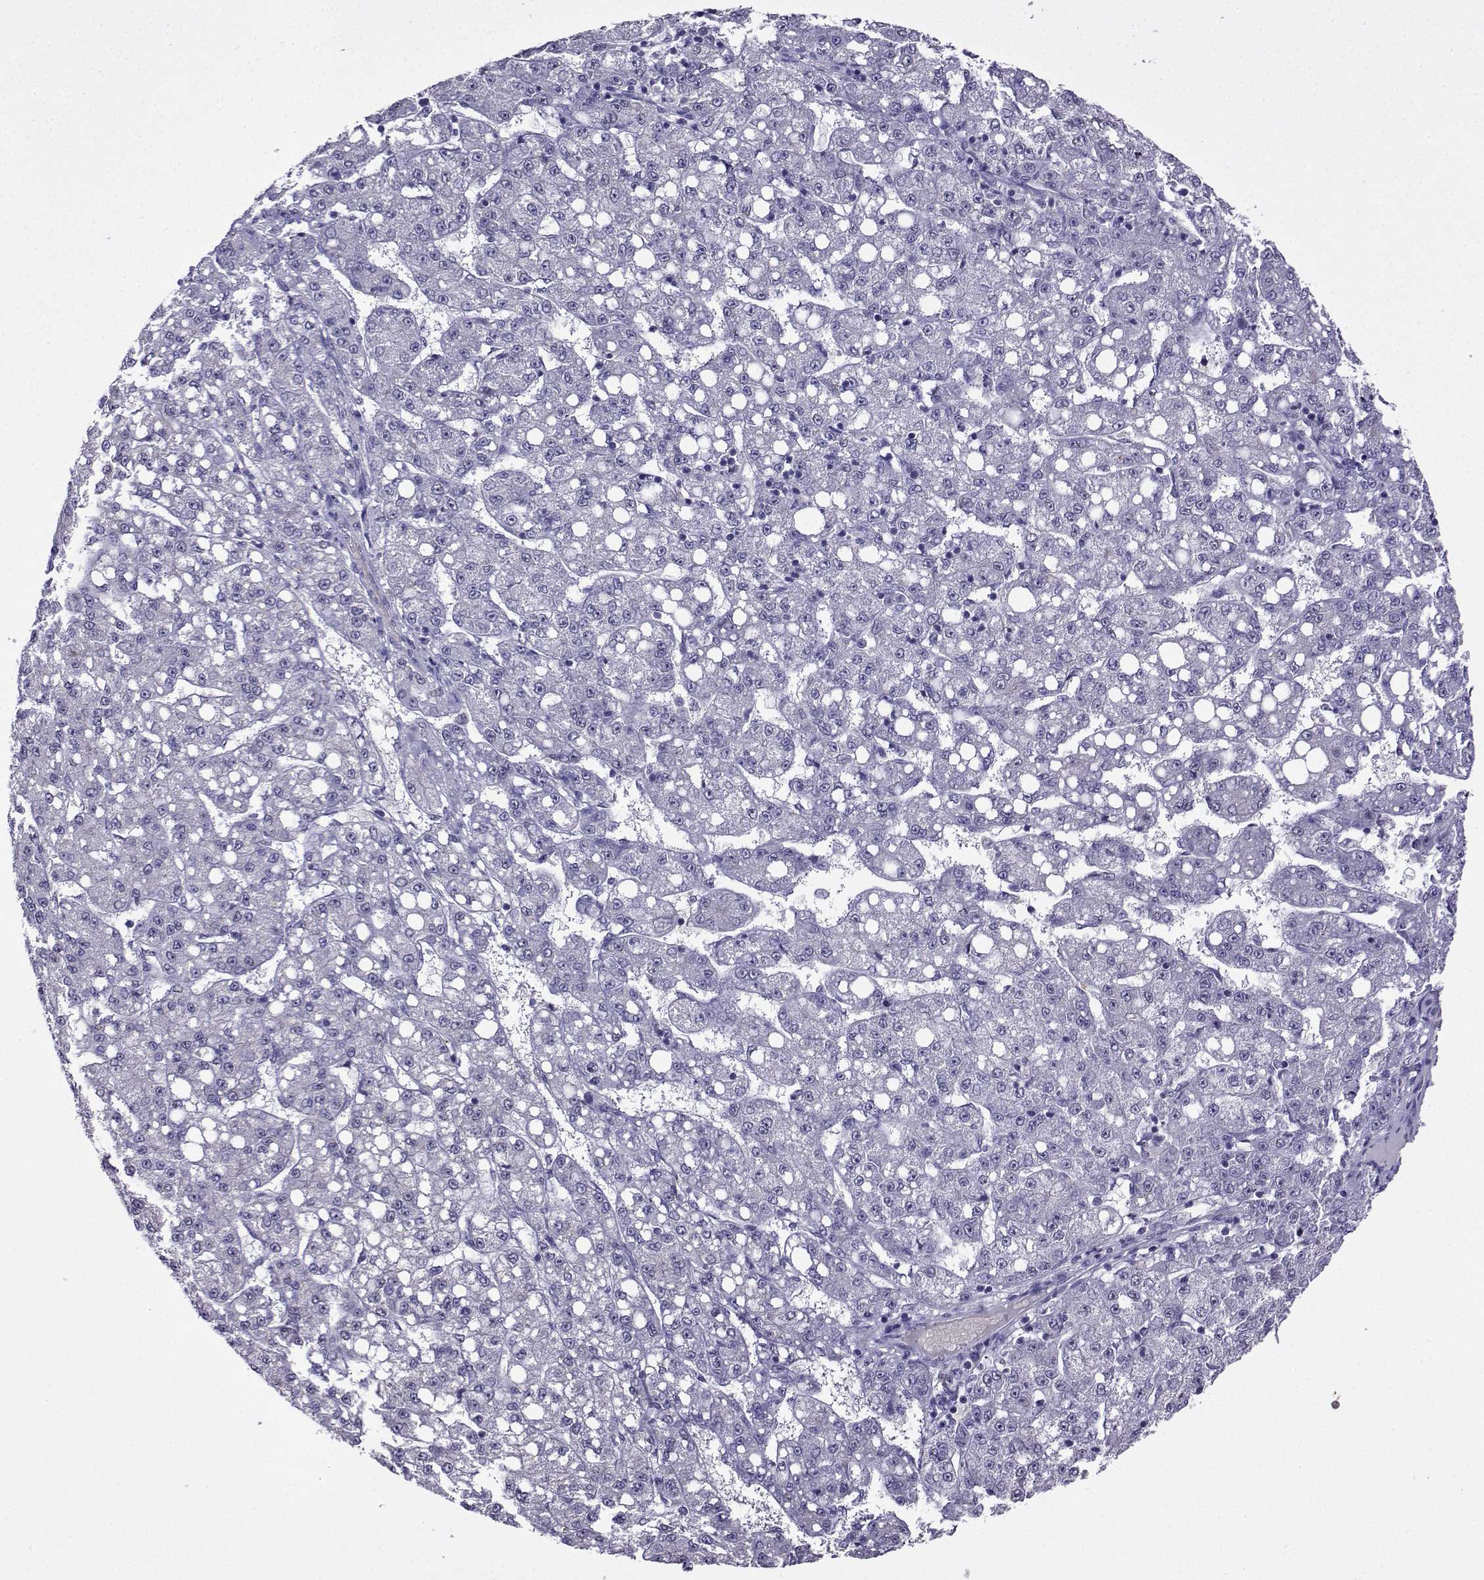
{"staining": {"intensity": "negative", "quantity": "none", "location": "none"}, "tissue": "liver cancer", "cell_type": "Tumor cells", "image_type": "cancer", "snomed": [{"axis": "morphology", "description": "Carcinoma, Hepatocellular, NOS"}, {"axis": "topography", "description": "Liver"}], "caption": "Liver cancer (hepatocellular carcinoma) was stained to show a protein in brown. There is no significant expression in tumor cells.", "gene": "LRFN2", "patient": {"sex": "female", "age": 65}}